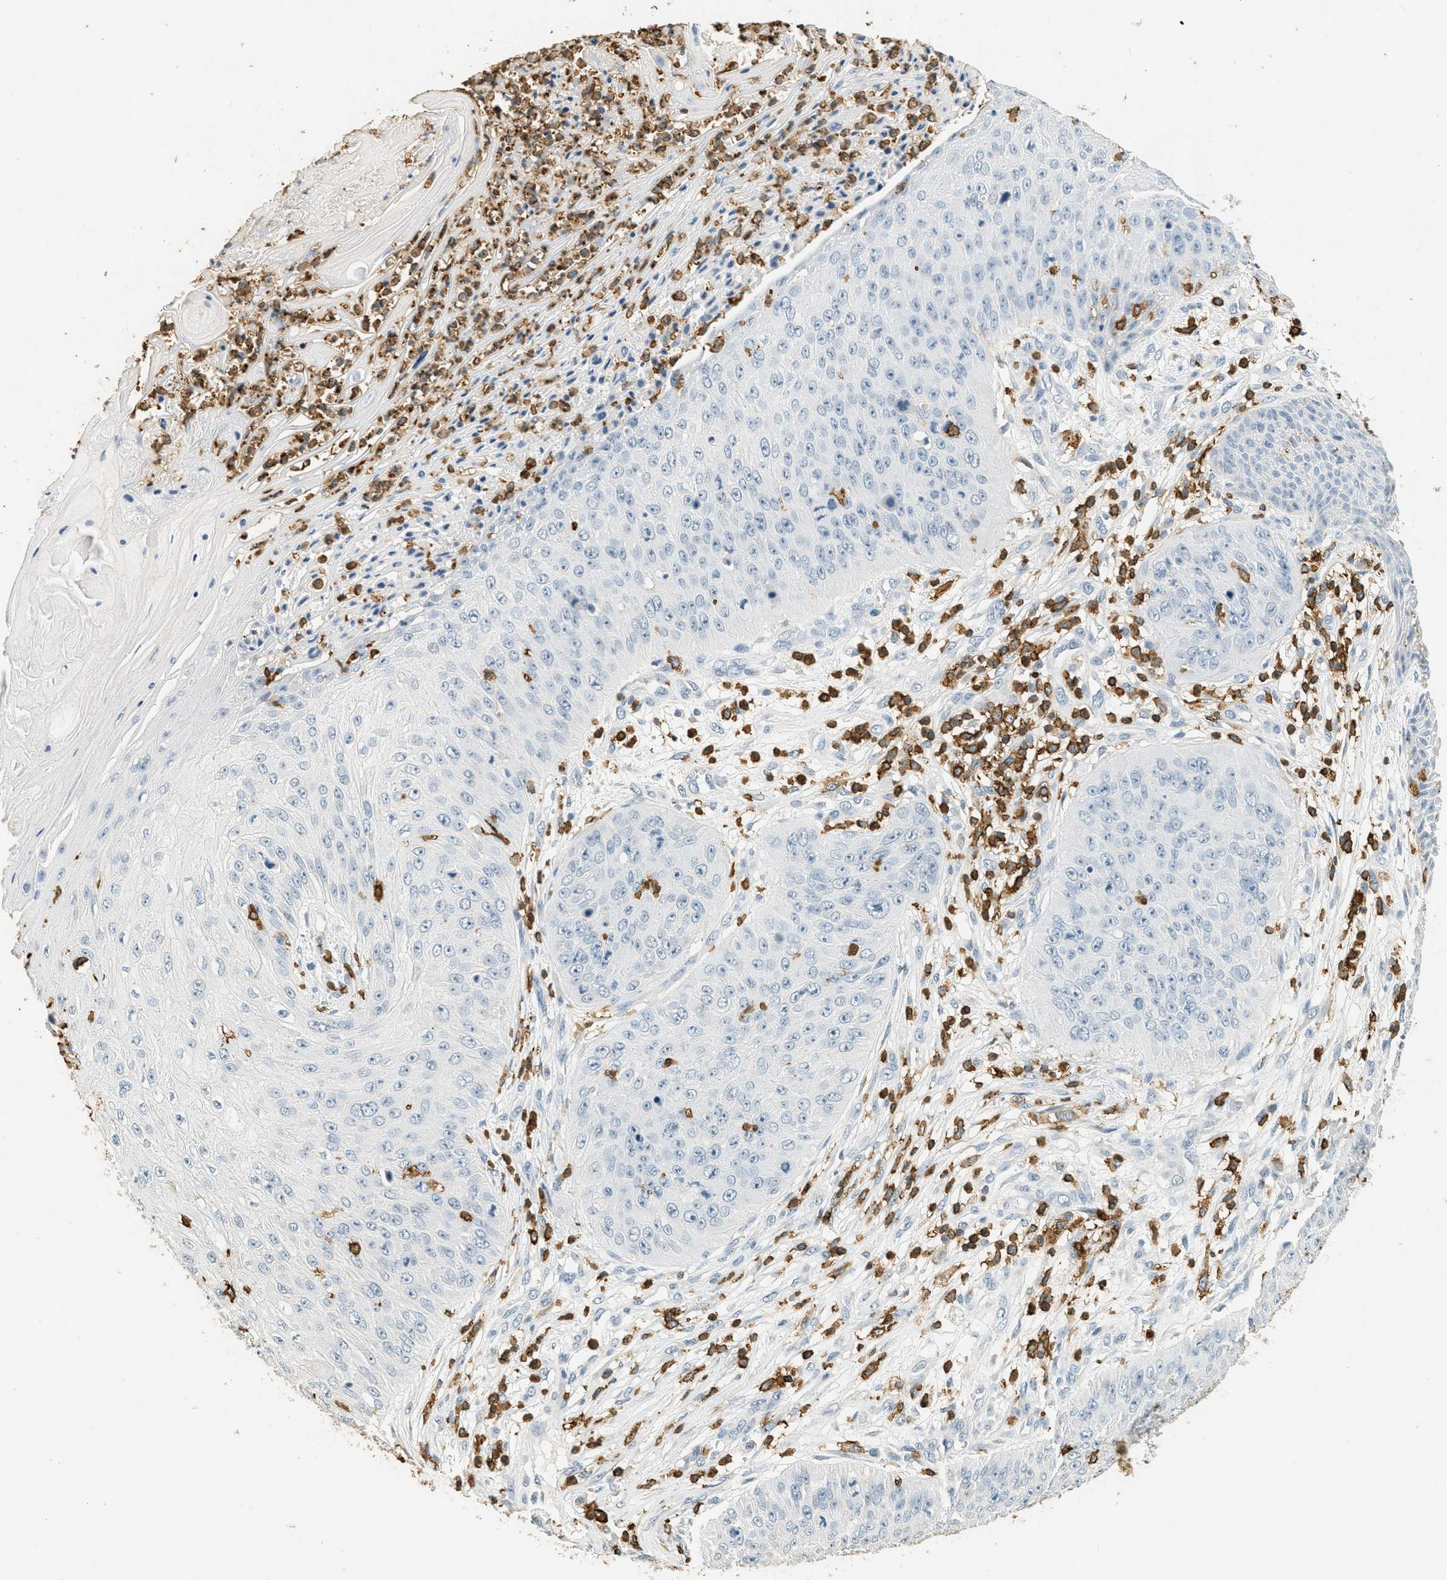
{"staining": {"intensity": "negative", "quantity": "none", "location": "none"}, "tissue": "skin cancer", "cell_type": "Tumor cells", "image_type": "cancer", "snomed": [{"axis": "morphology", "description": "Squamous cell carcinoma, NOS"}, {"axis": "topography", "description": "Skin"}], "caption": "Tumor cells show no significant positivity in skin squamous cell carcinoma. (Stains: DAB immunohistochemistry (IHC) with hematoxylin counter stain, Microscopy: brightfield microscopy at high magnification).", "gene": "LSP1", "patient": {"sex": "female", "age": 80}}